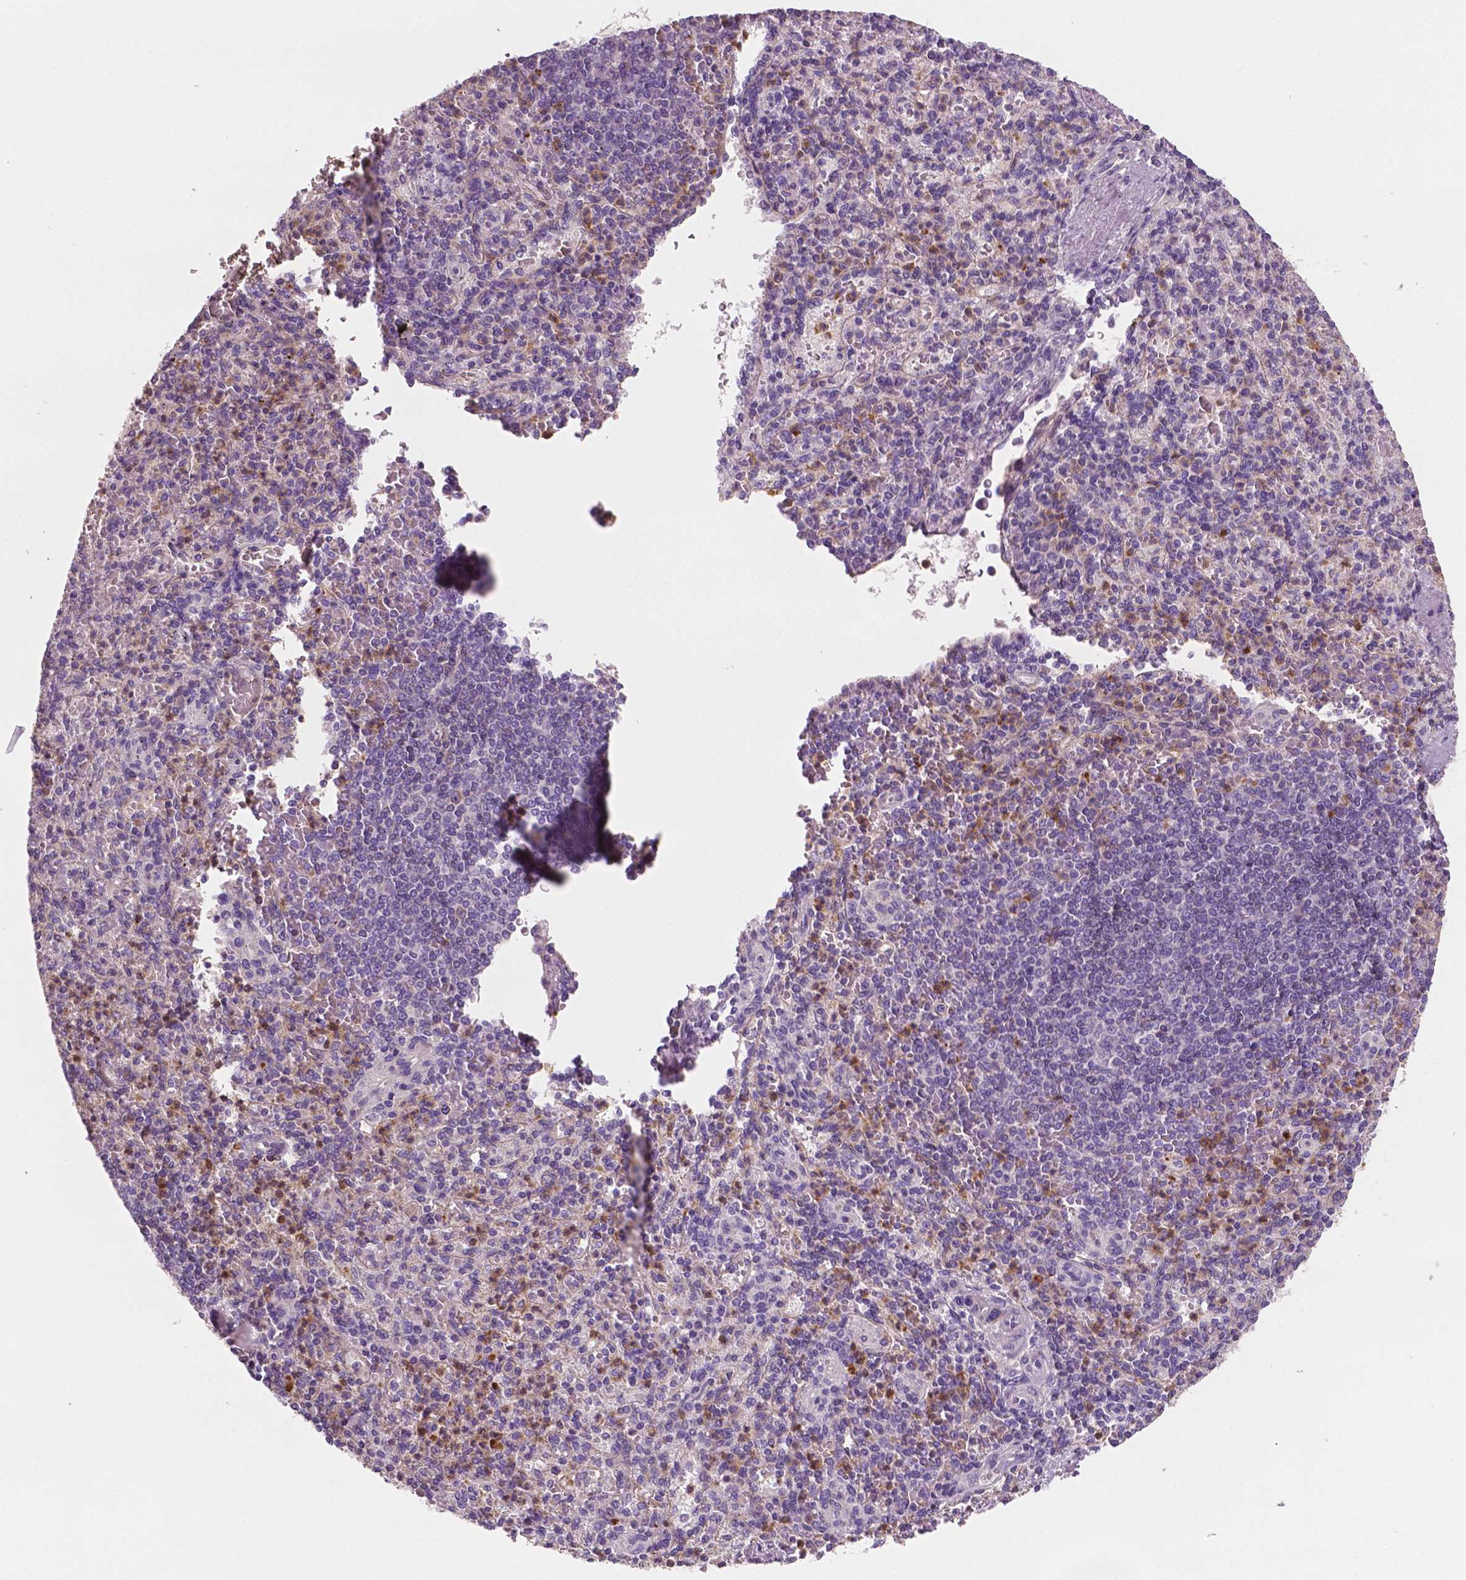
{"staining": {"intensity": "negative", "quantity": "none", "location": "none"}, "tissue": "spleen", "cell_type": "Cells in red pulp", "image_type": "normal", "snomed": [{"axis": "morphology", "description": "Normal tissue, NOS"}, {"axis": "topography", "description": "Spleen"}], "caption": "This is an IHC micrograph of normal human spleen. There is no expression in cells in red pulp.", "gene": "PTX3", "patient": {"sex": "female", "age": 74}}